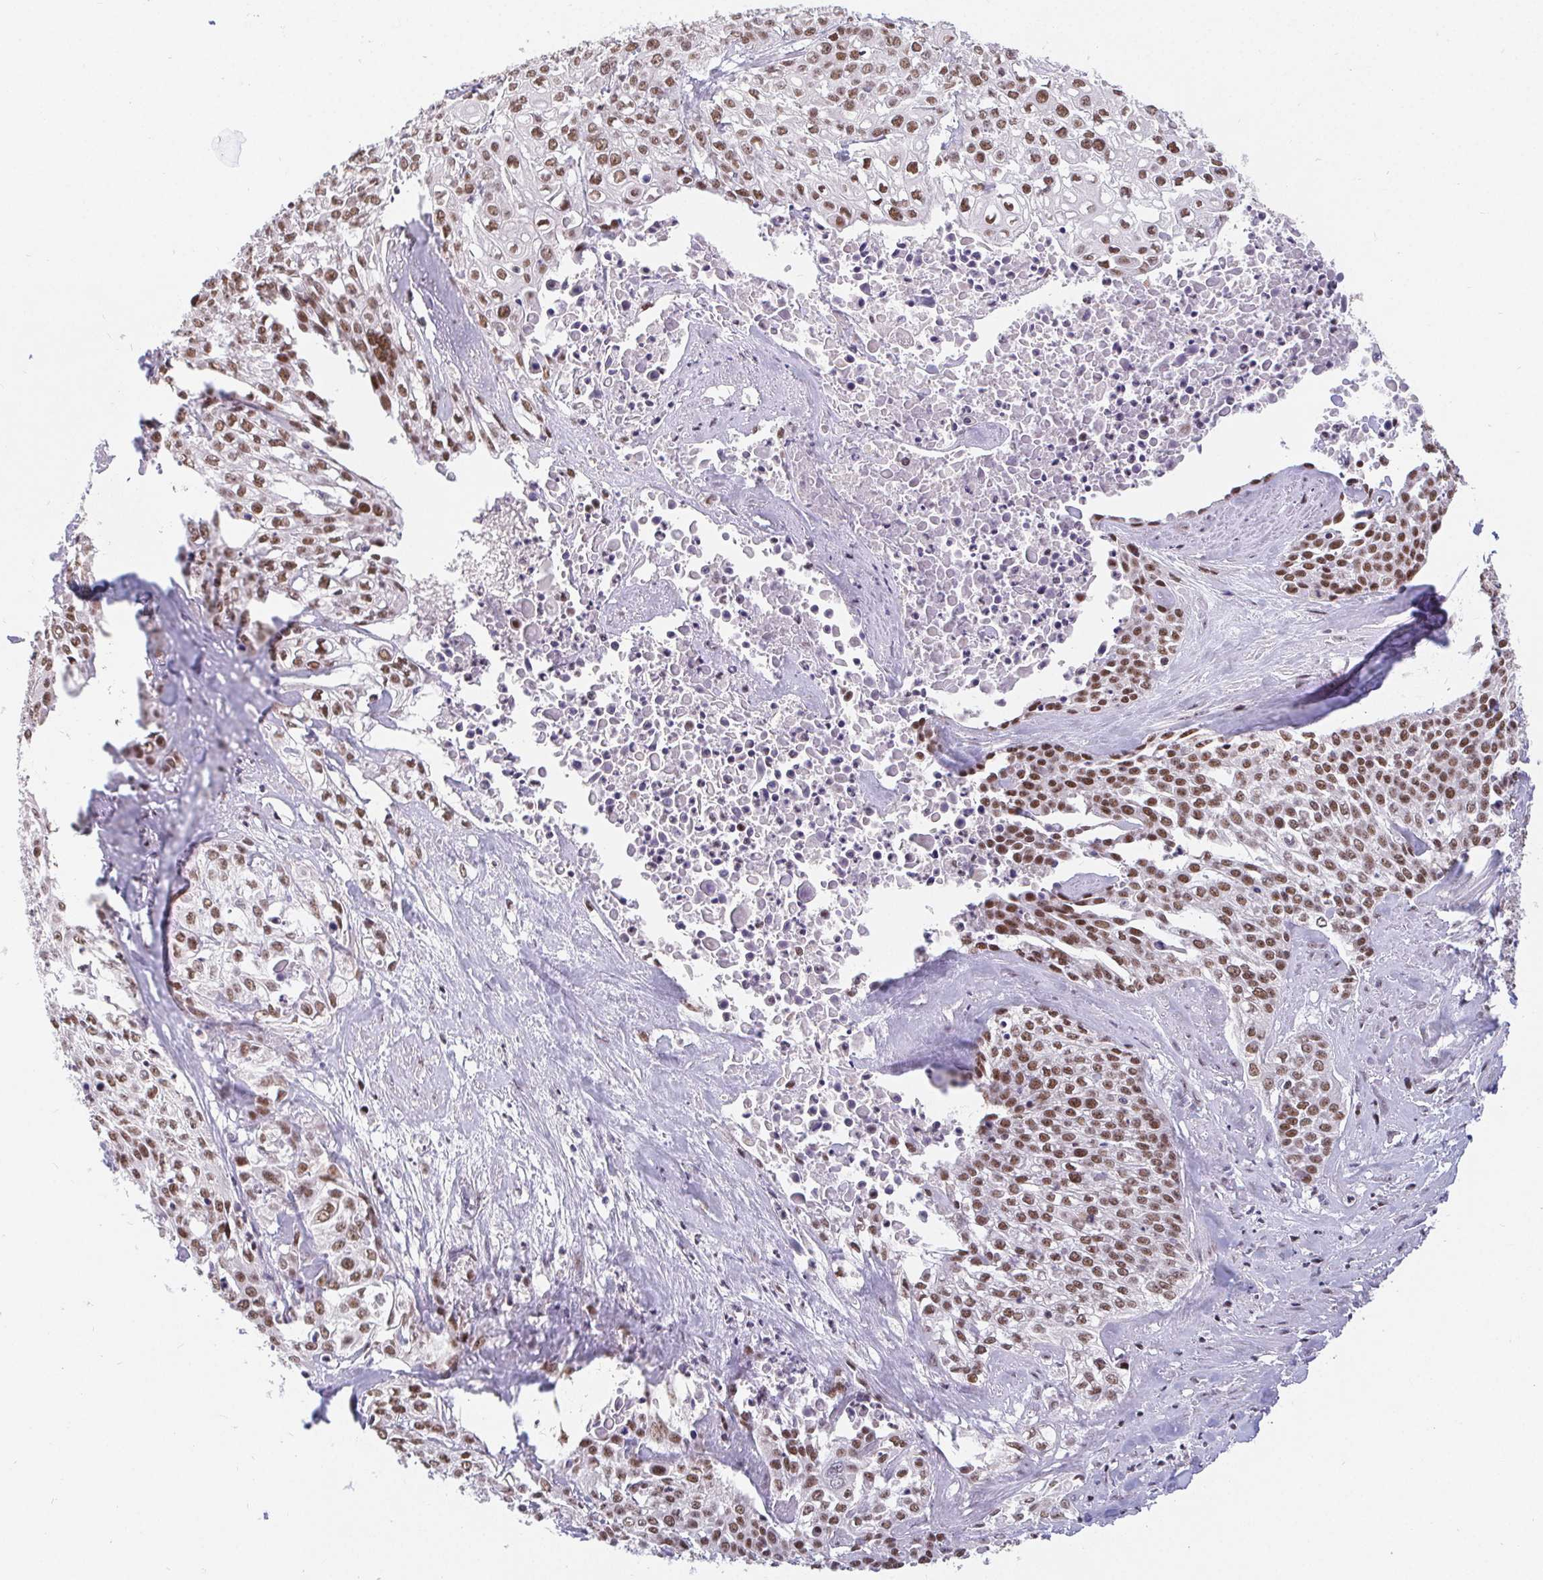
{"staining": {"intensity": "moderate", "quantity": ">75%", "location": "nuclear"}, "tissue": "cervical cancer", "cell_type": "Tumor cells", "image_type": "cancer", "snomed": [{"axis": "morphology", "description": "Squamous cell carcinoma, NOS"}, {"axis": "topography", "description": "Cervix"}], "caption": "Immunohistochemical staining of squamous cell carcinoma (cervical) exhibits moderate nuclear protein expression in approximately >75% of tumor cells.", "gene": "POU2F1", "patient": {"sex": "female", "age": 39}}